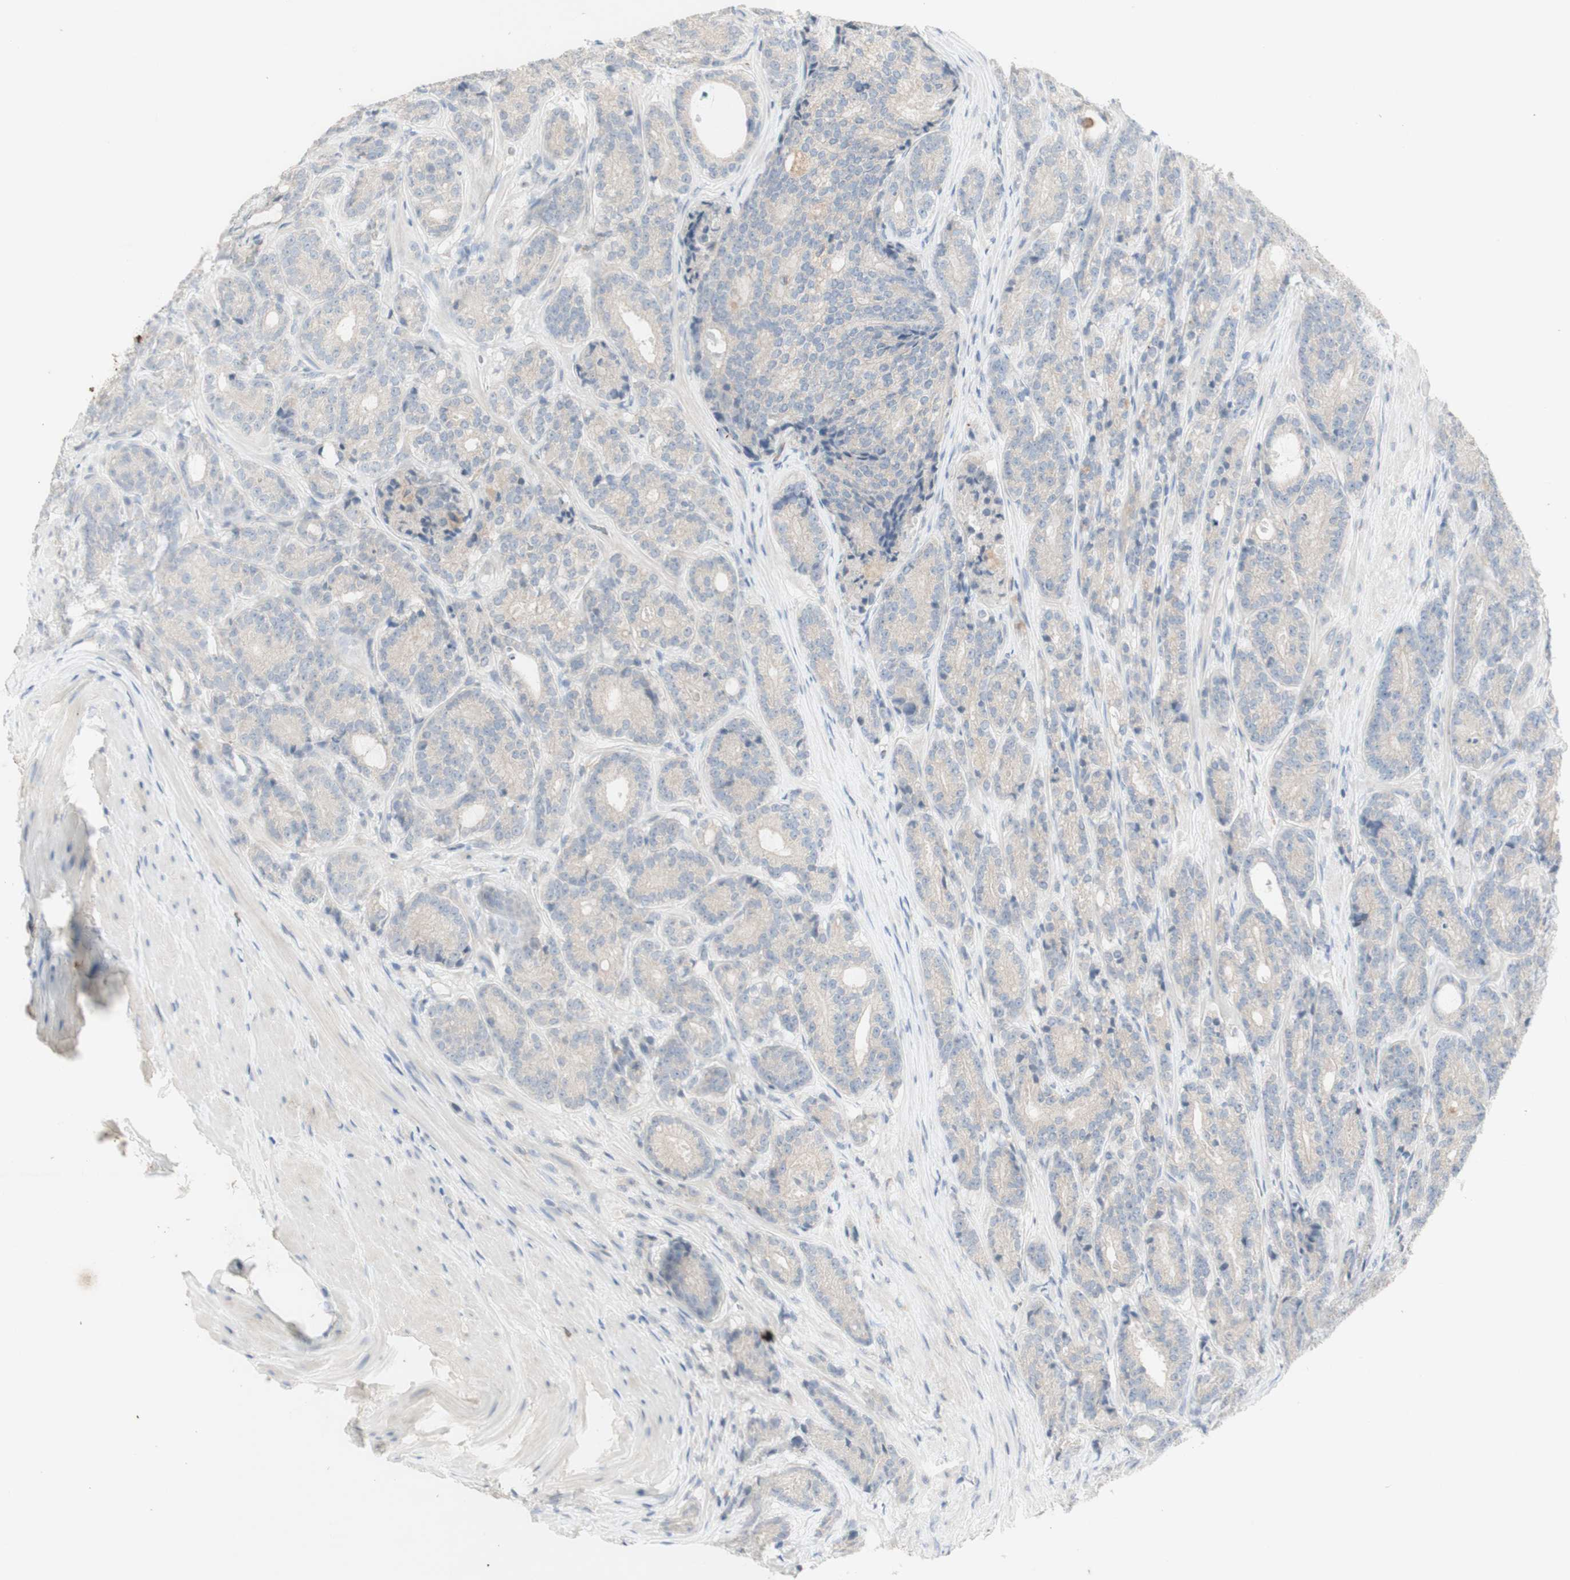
{"staining": {"intensity": "negative", "quantity": "none", "location": "none"}, "tissue": "prostate cancer", "cell_type": "Tumor cells", "image_type": "cancer", "snomed": [{"axis": "morphology", "description": "Adenocarcinoma, High grade"}, {"axis": "topography", "description": "Prostate"}], "caption": "IHC histopathology image of prostate cancer stained for a protein (brown), which exhibits no staining in tumor cells.", "gene": "ATP6V1B1", "patient": {"sex": "male", "age": 61}}